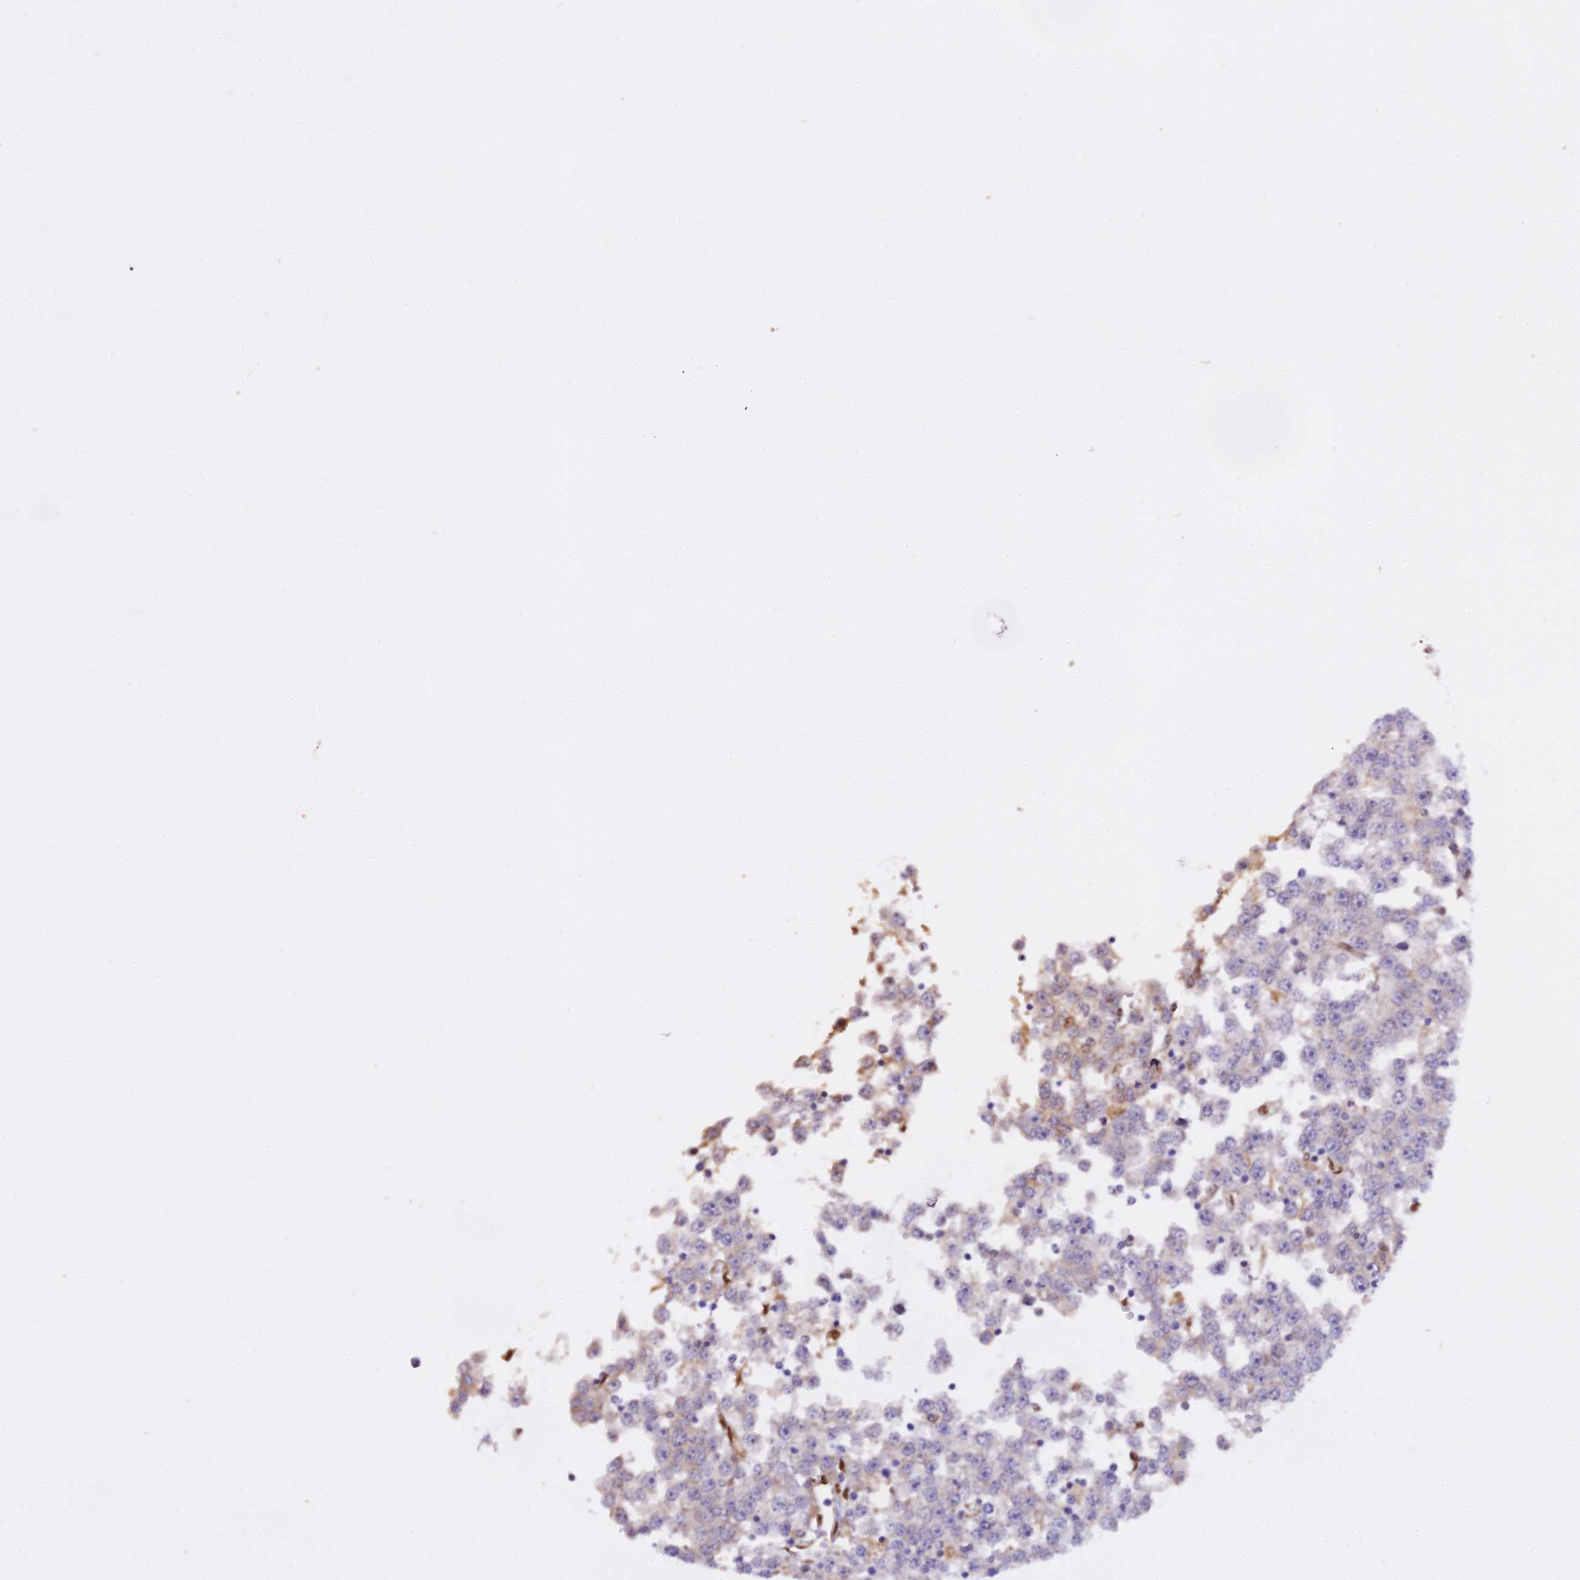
{"staining": {"intensity": "negative", "quantity": "none", "location": "none"}, "tissue": "testis cancer", "cell_type": "Tumor cells", "image_type": "cancer", "snomed": [{"axis": "morphology", "description": "Seminoma, NOS"}, {"axis": "topography", "description": "Testis"}], "caption": "The image displays no staining of tumor cells in testis seminoma. (DAB immunohistochemistry (IHC), high magnification).", "gene": "NPEPL1", "patient": {"sex": "male", "age": 65}}